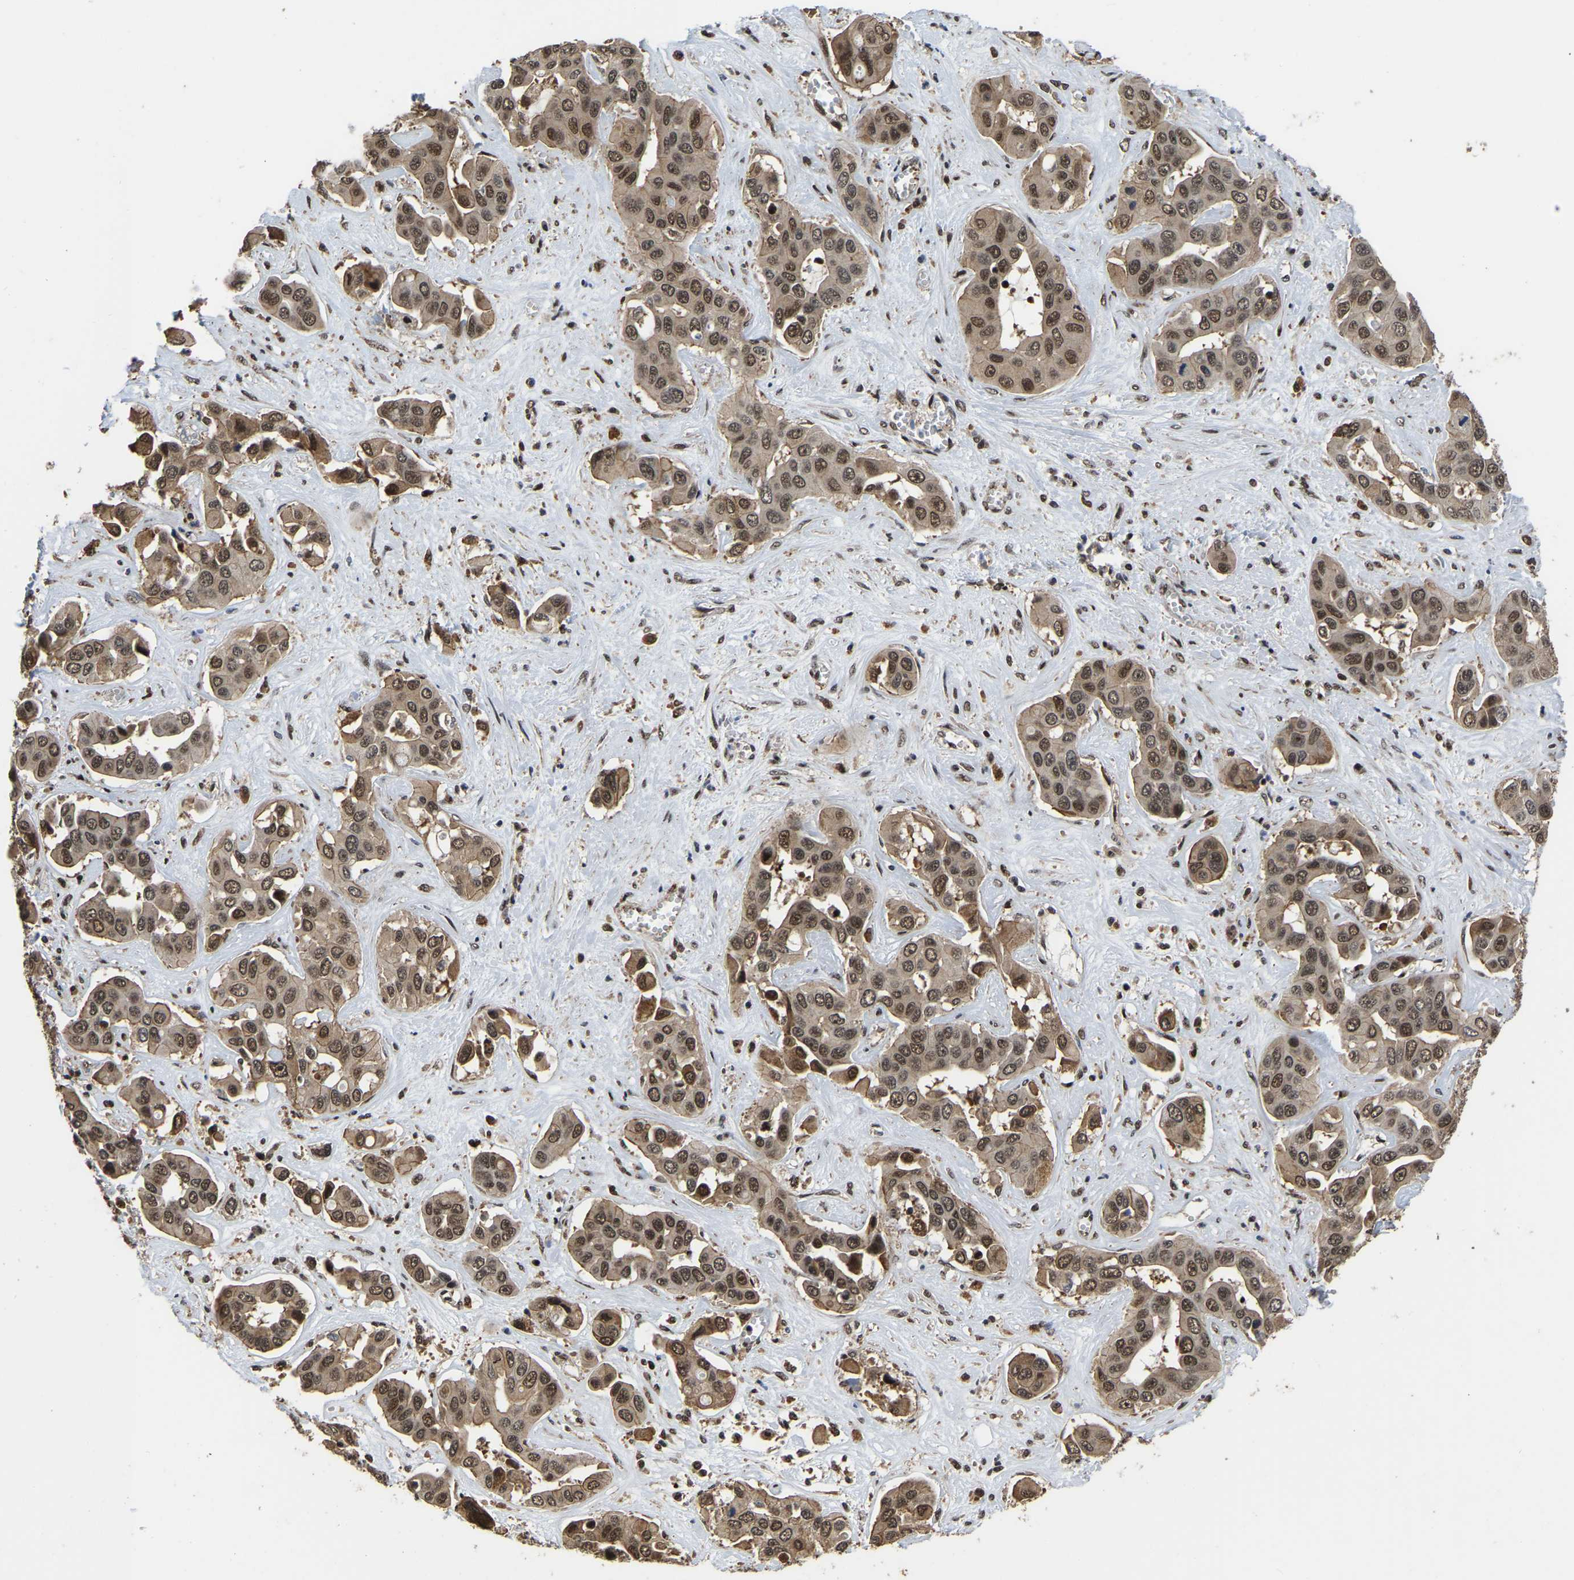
{"staining": {"intensity": "moderate", "quantity": ">75%", "location": "cytoplasmic/membranous,nuclear"}, "tissue": "liver cancer", "cell_type": "Tumor cells", "image_type": "cancer", "snomed": [{"axis": "morphology", "description": "Cholangiocarcinoma"}, {"axis": "topography", "description": "Liver"}], "caption": "A histopathology image showing moderate cytoplasmic/membranous and nuclear staining in approximately >75% of tumor cells in liver cancer, as visualized by brown immunohistochemical staining.", "gene": "CIAO1", "patient": {"sex": "female", "age": 52}}